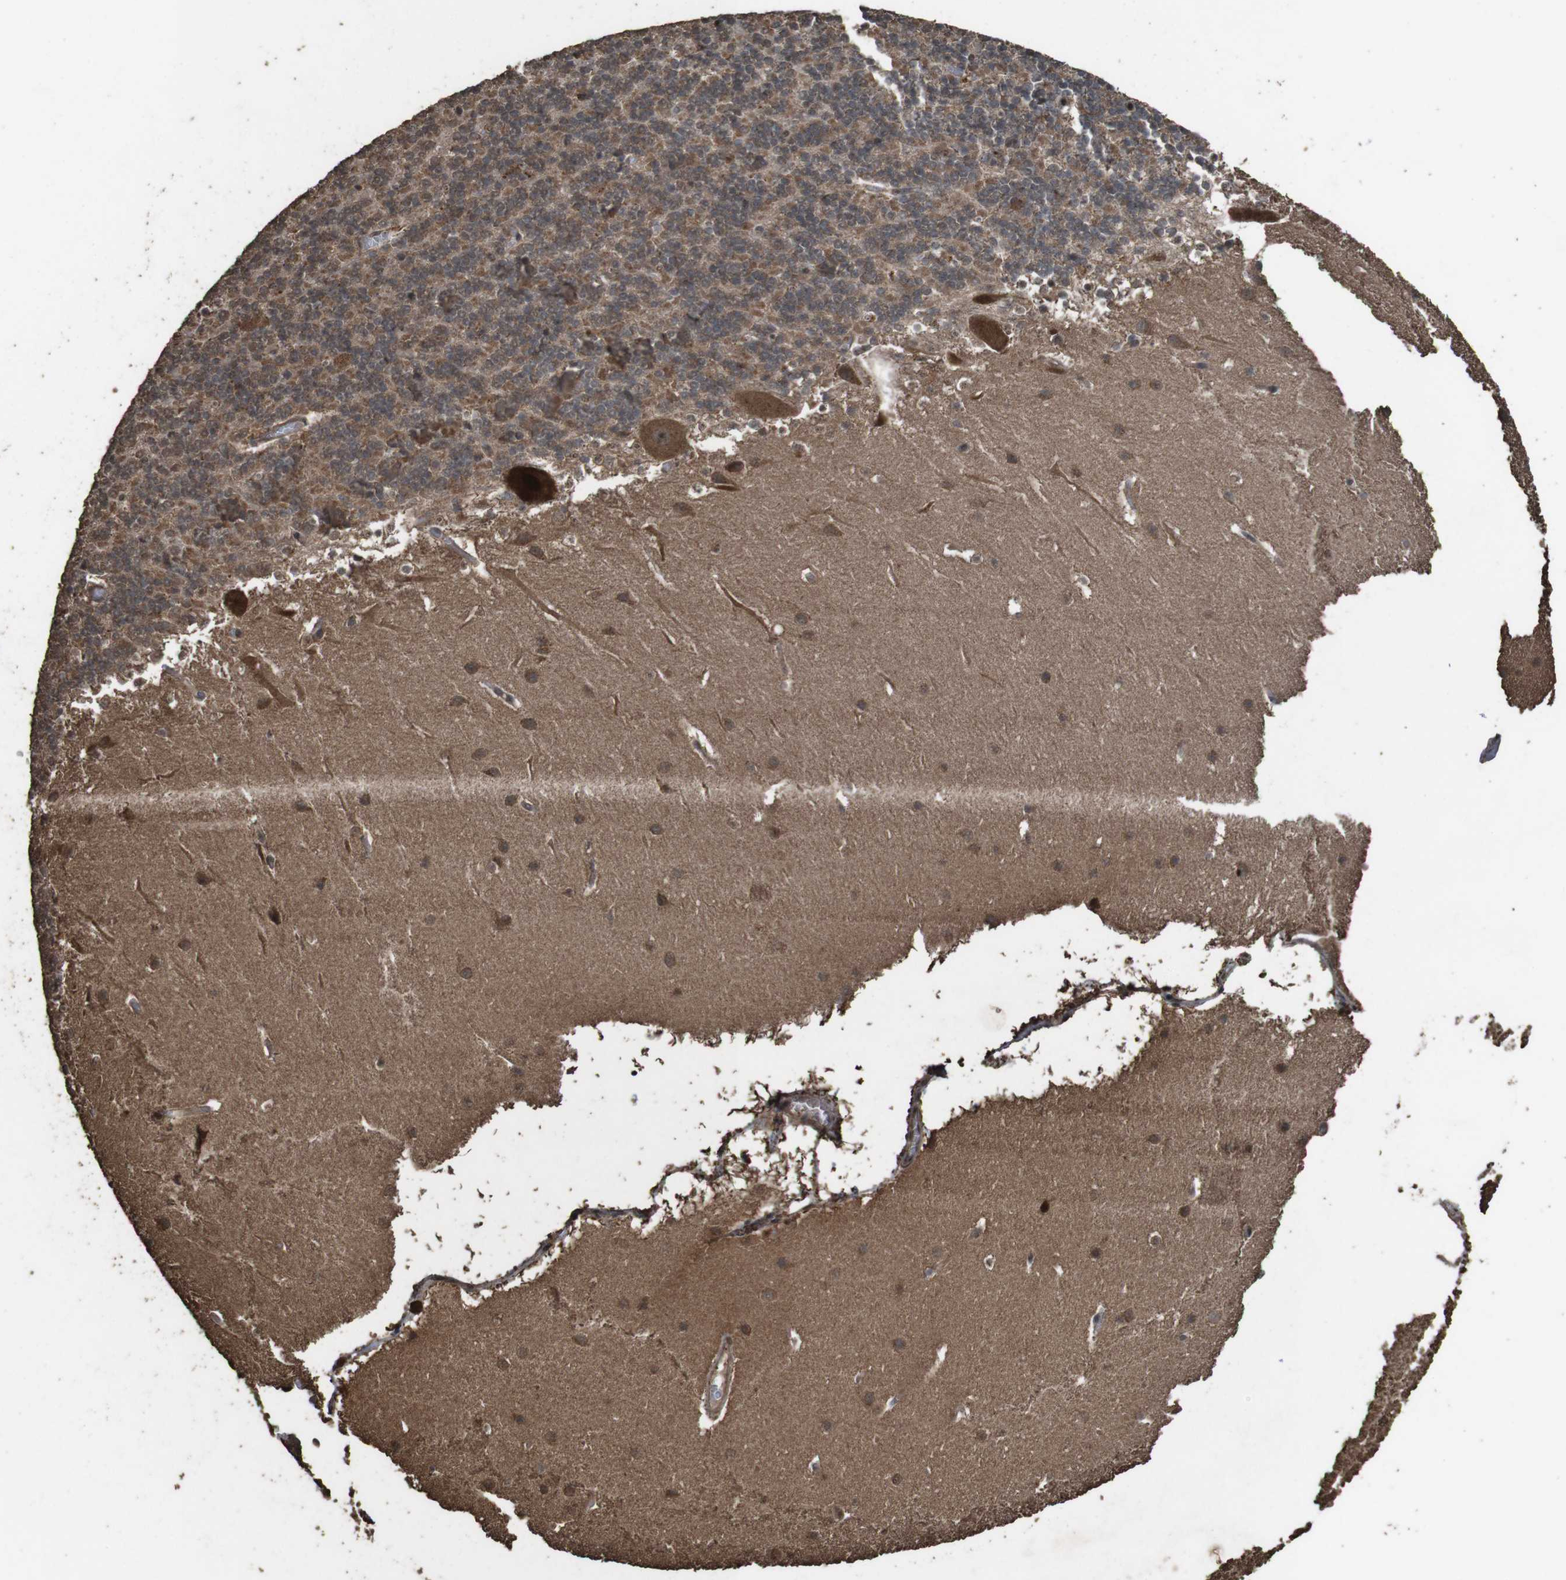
{"staining": {"intensity": "moderate", "quantity": ">75%", "location": "cytoplasmic/membranous"}, "tissue": "cerebellum", "cell_type": "Cells in granular layer", "image_type": "normal", "snomed": [{"axis": "morphology", "description": "Normal tissue, NOS"}, {"axis": "topography", "description": "Cerebellum"}], "caption": "Immunohistochemistry (IHC) histopathology image of normal cerebellum: cerebellum stained using immunohistochemistry exhibits medium levels of moderate protein expression localized specifically in the cytoplasmic/membranous of cells in granular layer, appearing as a cytoplasmic/membranous brown color.", "gene": "RRAS2", "patient": {"sex": "male", "age": 45}}